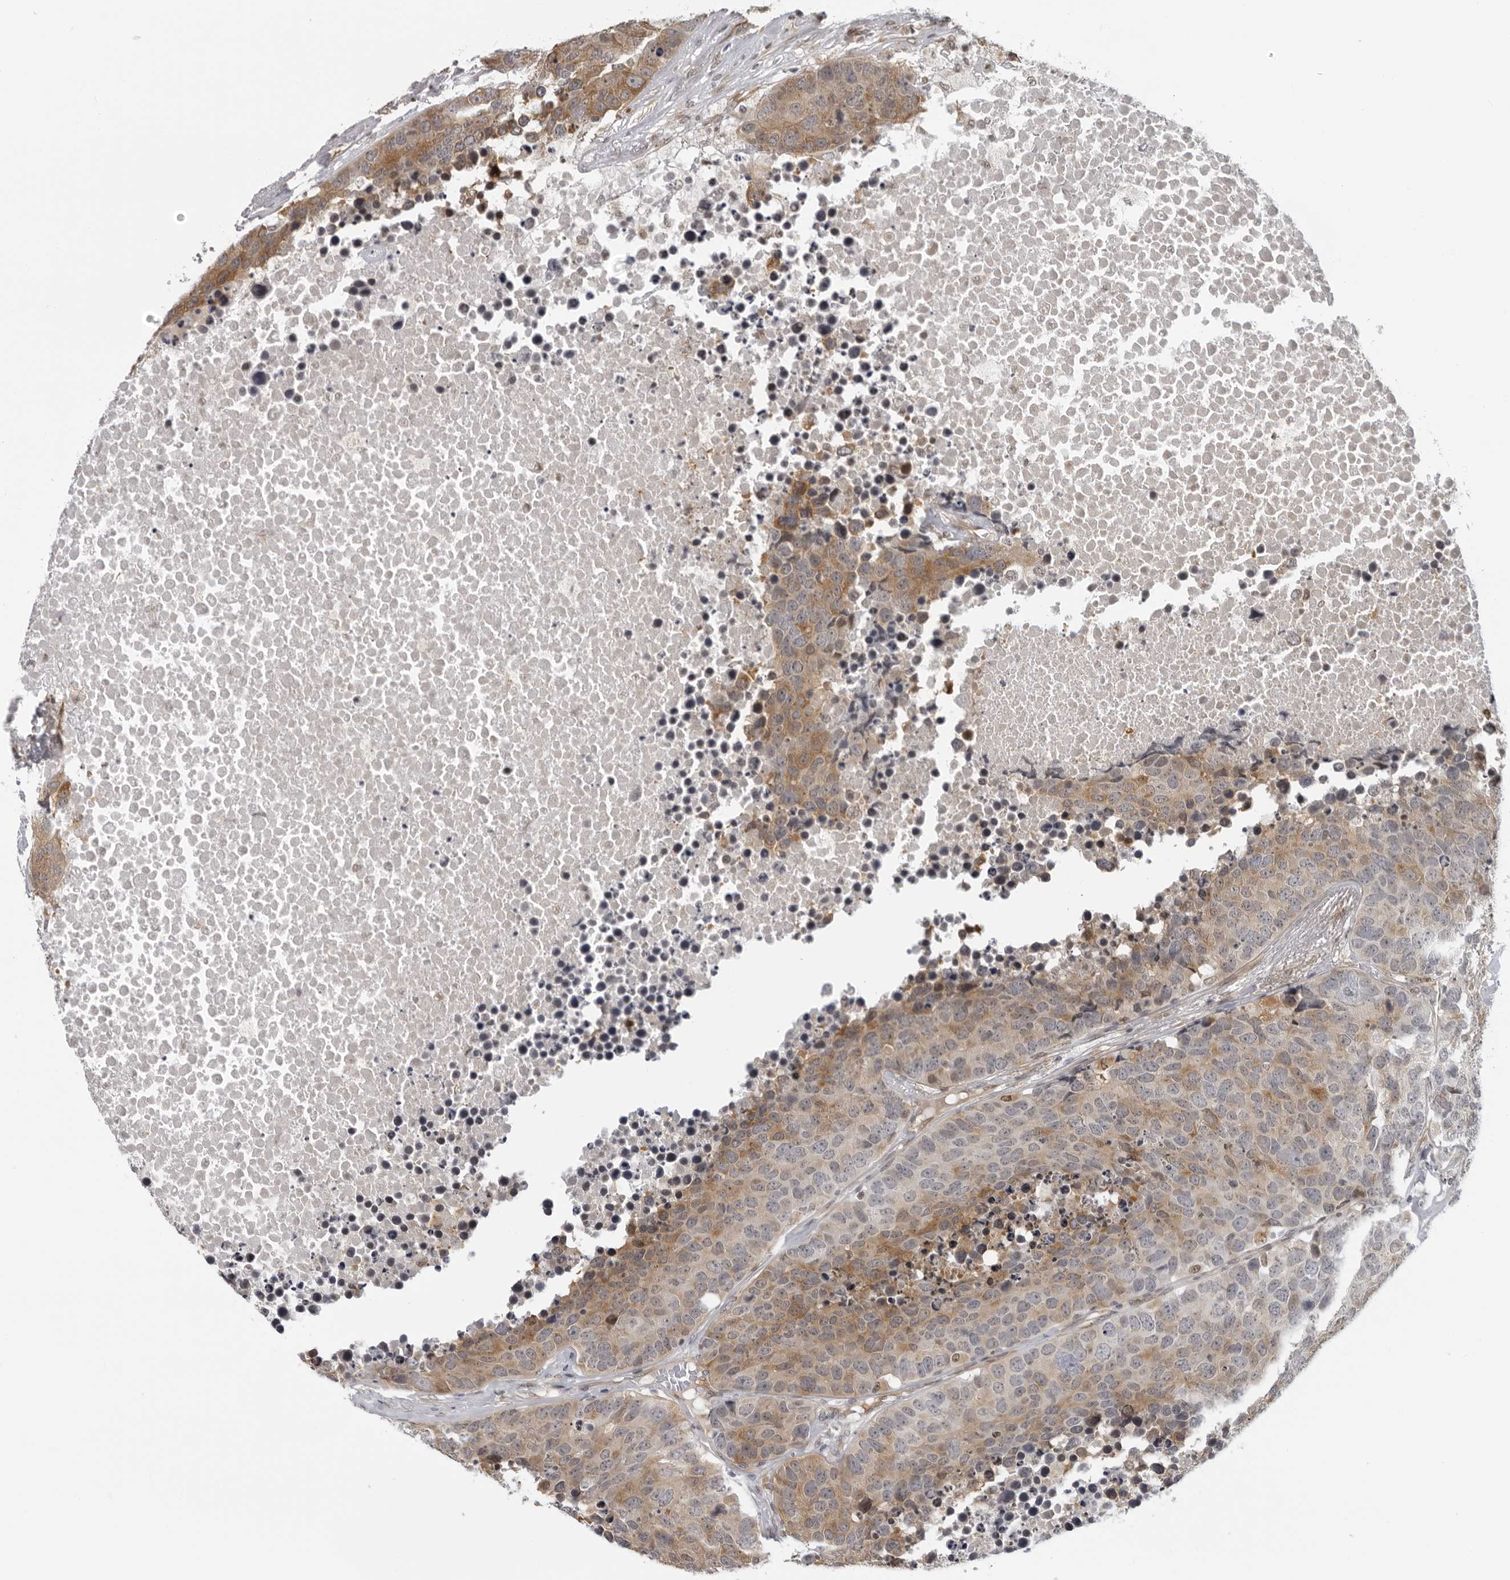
{"staining": {"intensity": "moderate", "quantity": ">75%", "location": "cytoplasmic/membranous"}, "tissue": "carcinoid", "cell_type": "Tumor cells", "image_type": "cancer", "snomed": [{"axis": "morphology", "description": "Carcinoid, malignant, NOS"}, {"axis": "topography", "description": "Lung"}], "caption": "Malignant carcinoid tissue demonstrates moderate cytoplasmic/membranous staining in approximately >75% of tumor cells, visualized by immunohistochemistry.", "gene": "MAF", "patient": {"sex": "male", "age": 60}}